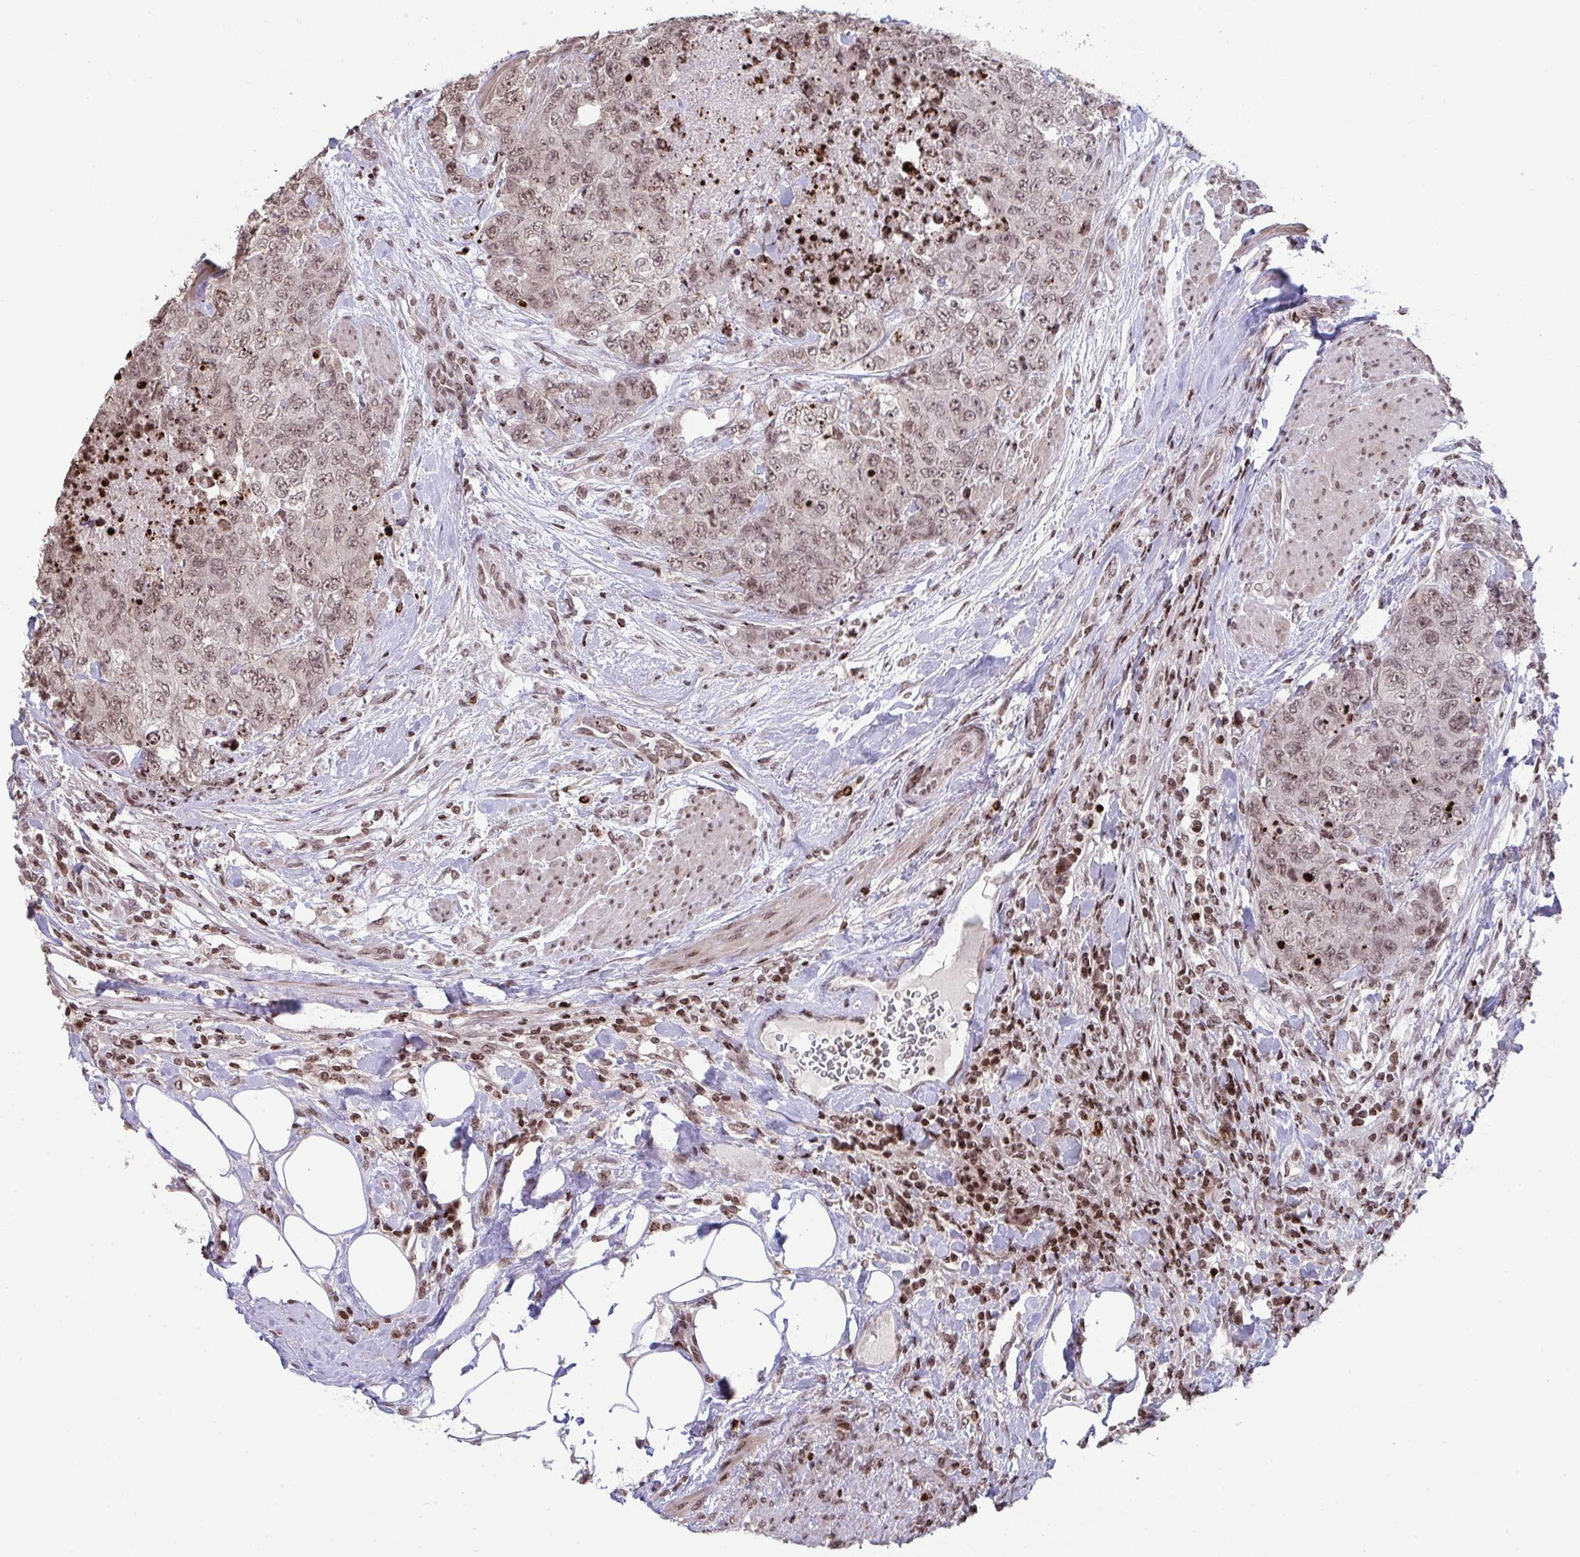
{"staining": {"intensity": "weak", "quantity": ">75%", "location": "nuclear"}, "tissue": "urothelial cancer", "cell_type": "Tumor cells", "image_type": "cancer", "snomed": [{"axis": "morphology", "description": "Urothelial carcinoma, High grade"}, {"axis": "topography", "description": "Urinary bladder"}], "caption": "Protein expression analysis of urothelial cancer reveals weak nuclear positivity in about >75% of tumor cells.", "gene": "NIP7", "patient": {"sex": "female", "age": 78}}